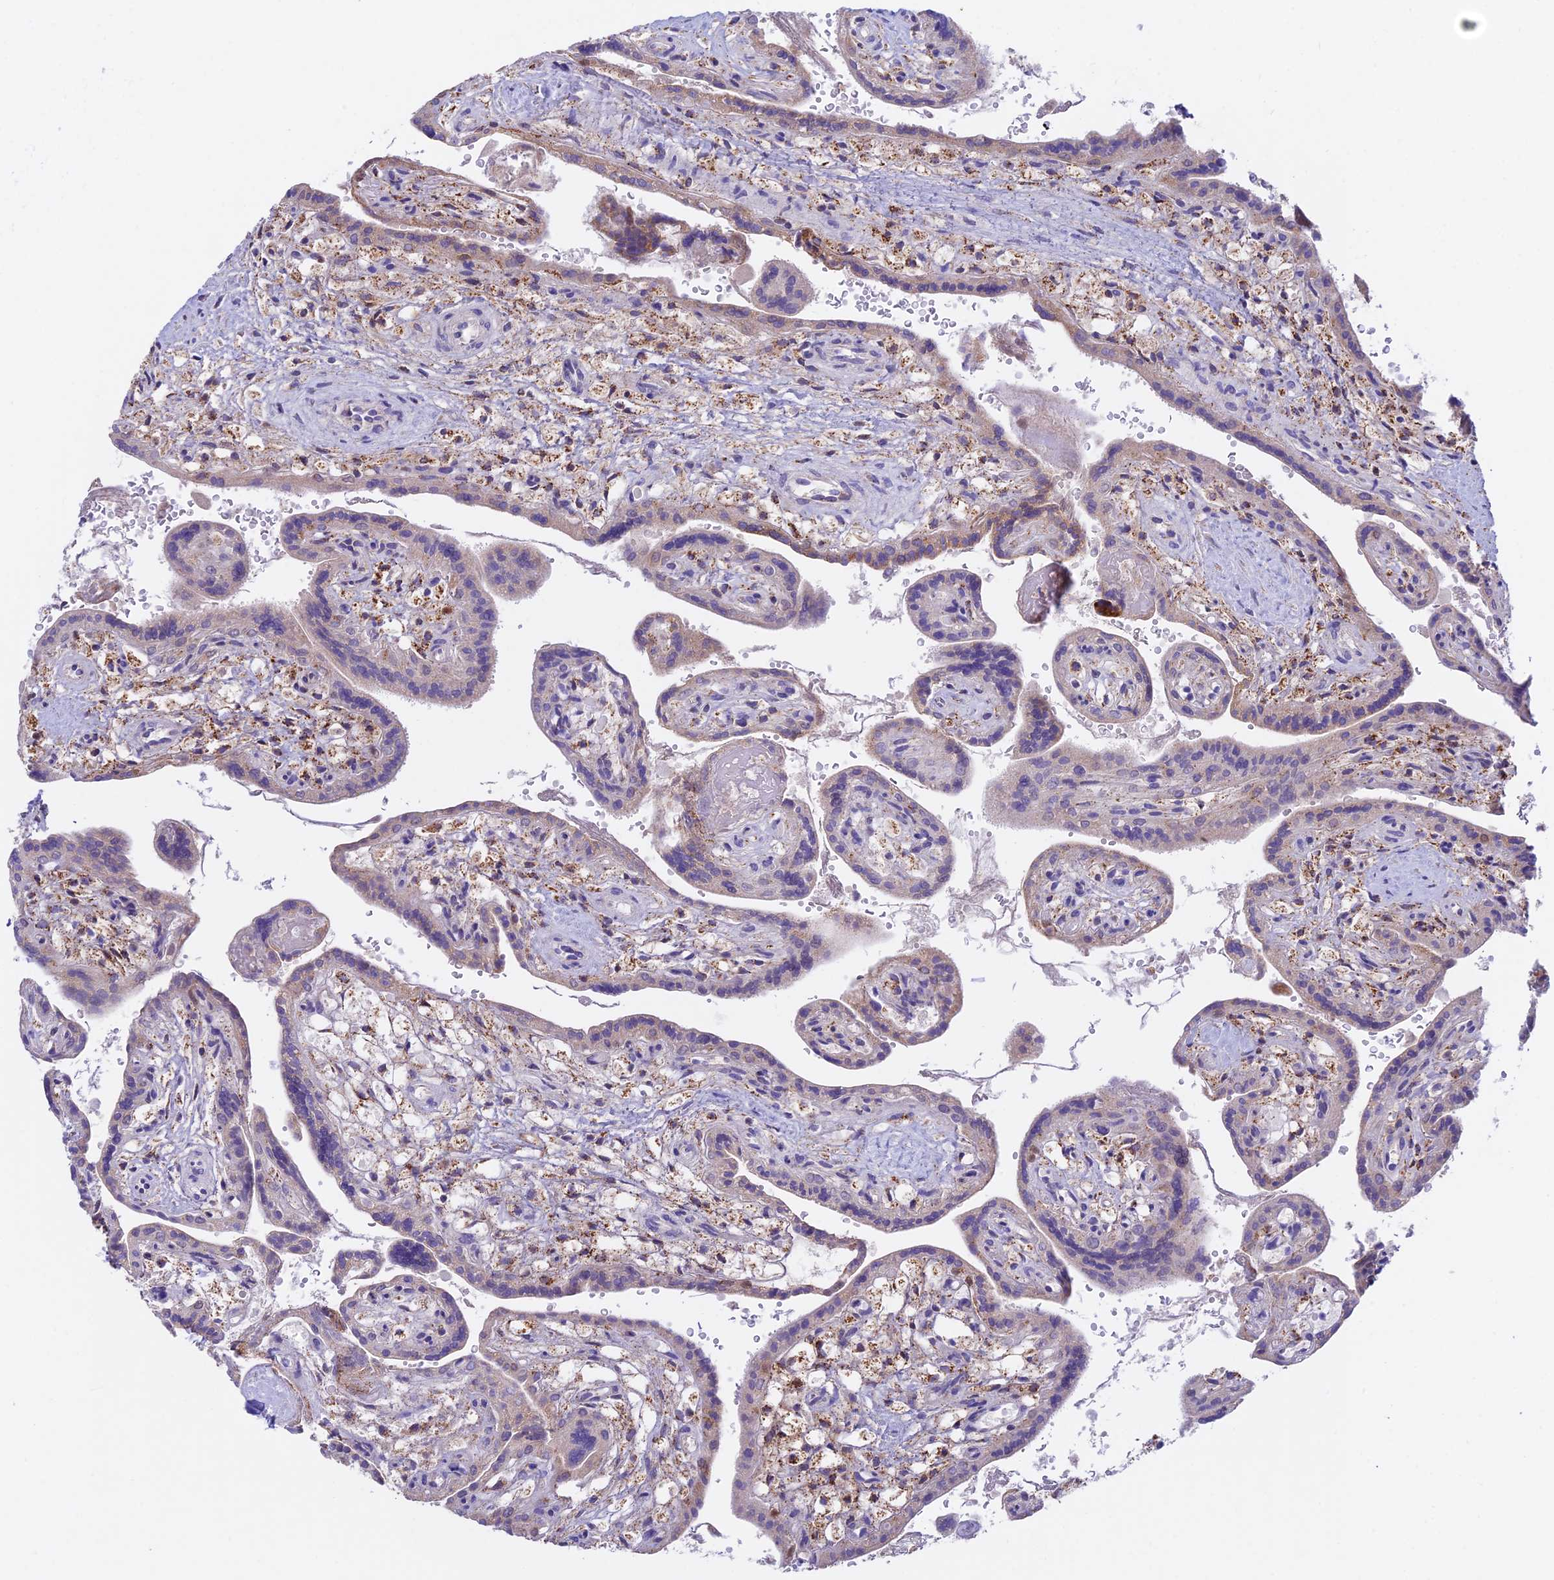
{"staining": {"intensity": "moderate", "quantity": "25%-75%", "location": "cytoplasmic/membranous"}, "tissue": "placenta", "cell_type": "Trophoblastic cells", "image_type": "normal", "snomed": [{"axis": "morphology", "description": "Normal tissue, NOS"}, {"axis": "topography", "description": "Placenta"}], "caption": "Moderate cytoplasmic/membranous staining is appreciated in approximately 25%-75% of trophoblastic cells in benign placenta. The staining was performed using DAB to visualize the protein expression in brown, while the nuclei were stained in blue with hematoxylin (Magnification: 20x).", "gene": "HSDL2", "patient": {"sex": "female", "age": 37}}